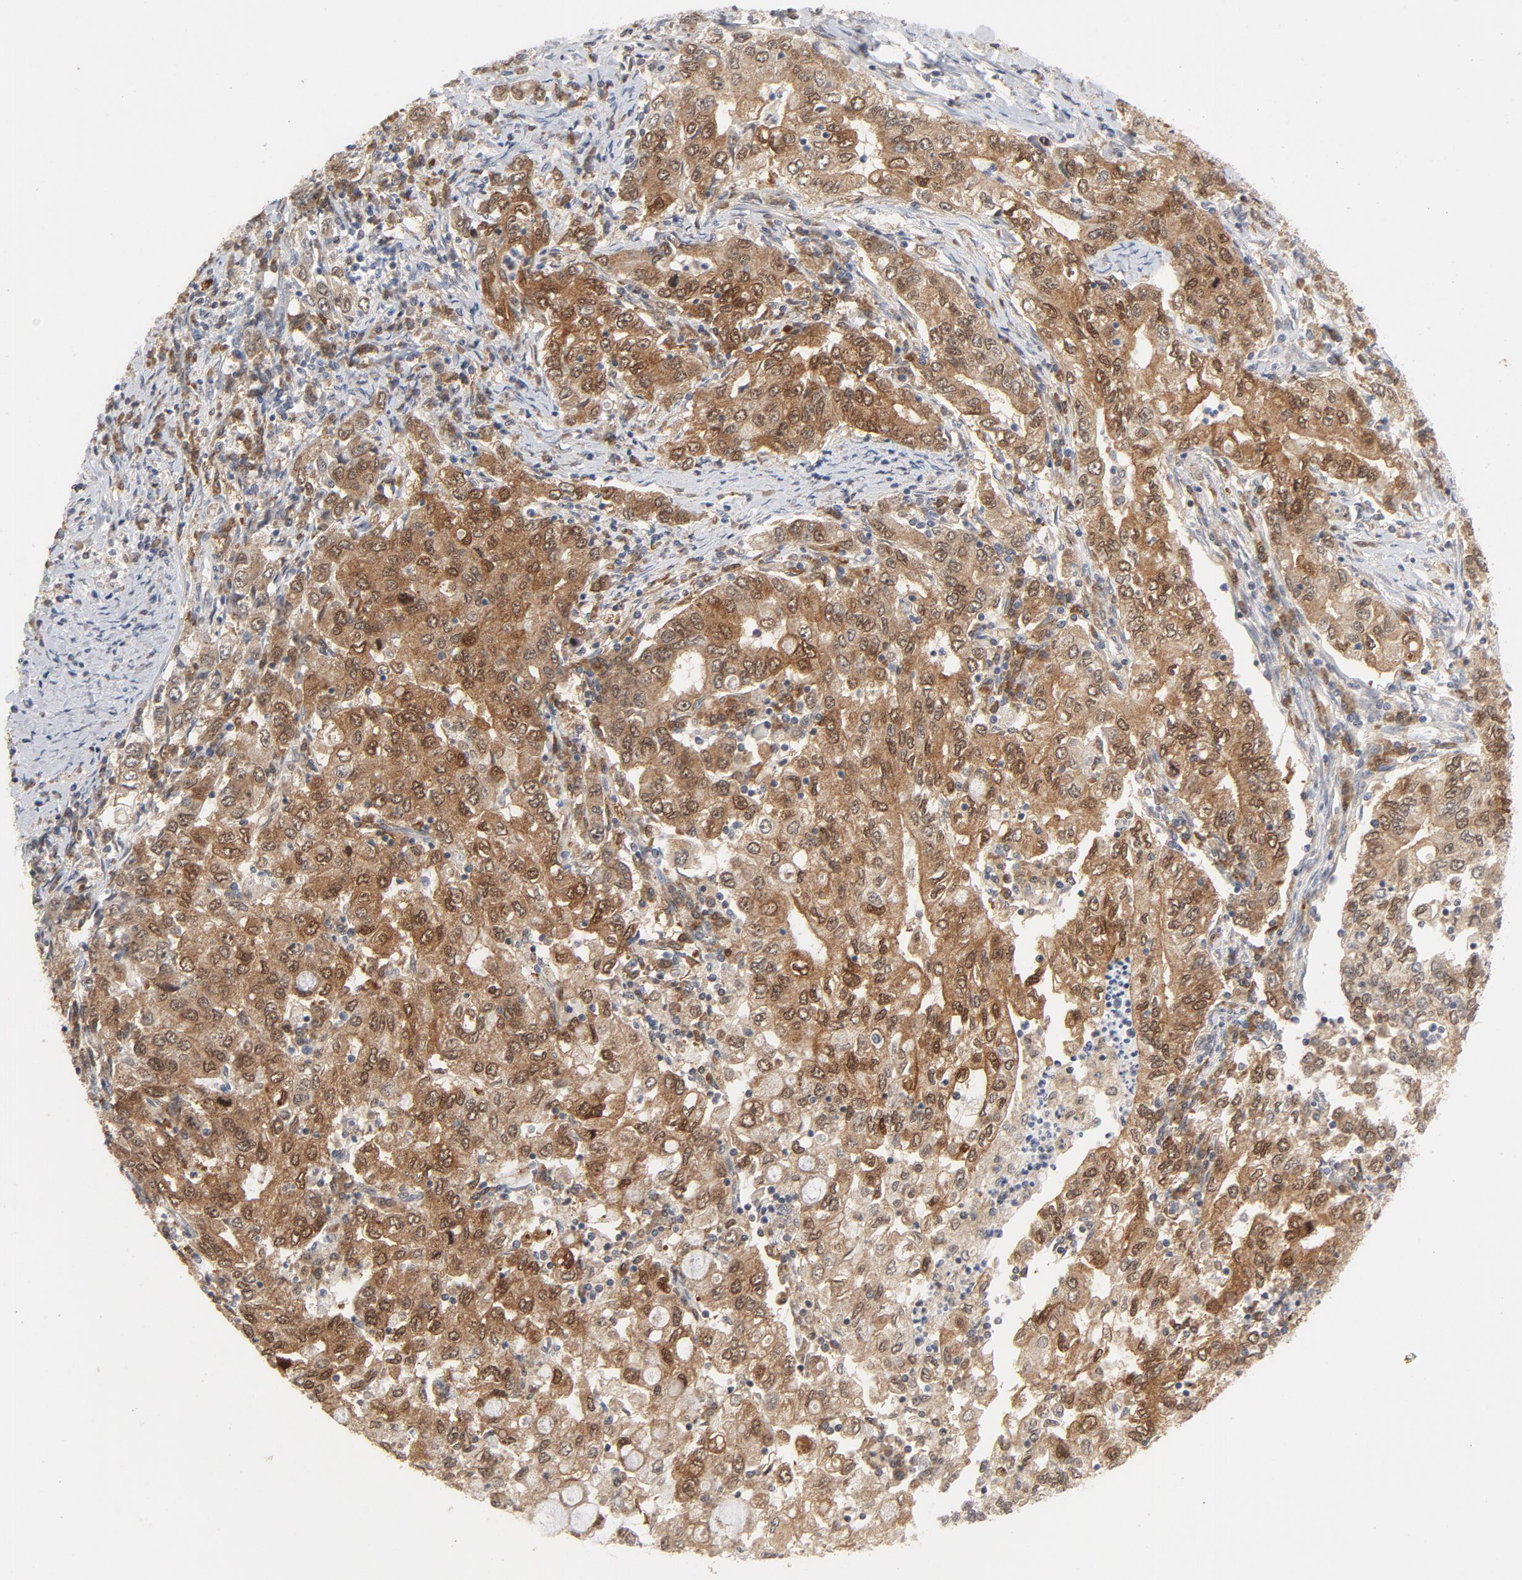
{"staining": {"intensity": "moderate", "quantity": ">75%", "location": "cytoplasmic/membranous,nuclear"}, "tissue": "stomach cancer", "cell_type": "Tumor cells", "image_type": "cancer", "snomed": [{"axis": "morphology", "description": "Adenocarcinoma, NOS"}, {"axis": "topography", "description": "Stomach, lower"}], "caption": "DAB immunohistochemical staining of human adenocarcinoma (stomach) shows moderate cytoplasmic/membranous and nuclear protein staining in approximately >75% of tumor cells. (DAB = brown stain, brightfield microscopy at high magnification).", "gene": "PRDX1", "patient": {"sex": "female", "age": 72}}